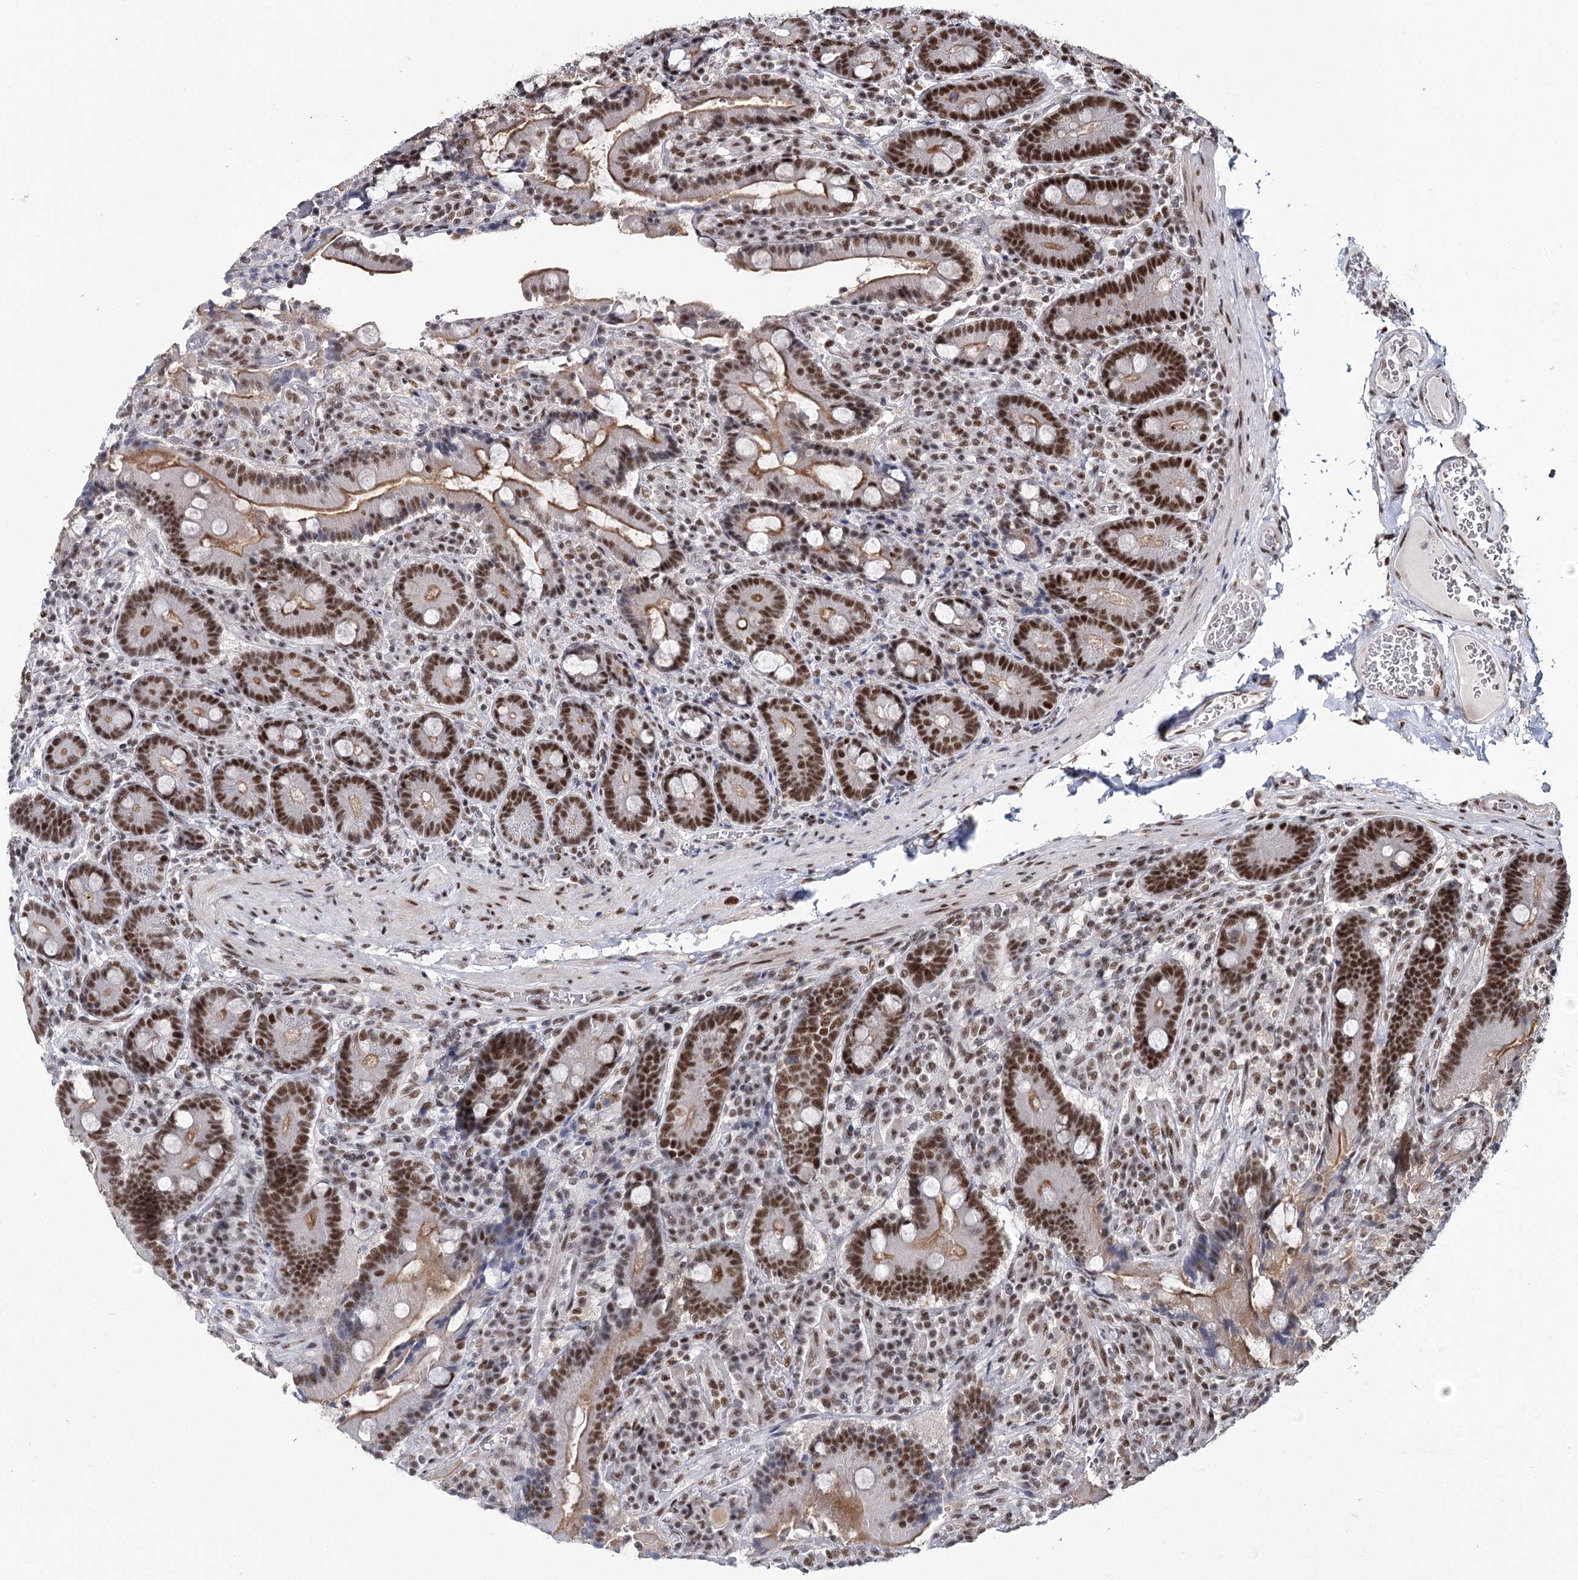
{"staining": {"intensity": "strong", "quantity": ">75%", "location": "nuclear"}, "tissue": "duodenum", "cell_type": "Glandular cells", "image_type": "normal", "snomed": [{"axis": "morphology", "description": "Normal tissue, NOS"}, {"axis": "topography", "description": "Duodenum"}], "caption": "DAB immunohistochemical staining of unremarkable duodenum shows strong nuclear protein staining in approximately >75% of glandular cells. (IHC, brightfield microscopy, high magnification).", "gene": "SCAF8", "patient": {"sex": "female", "age": 62}}